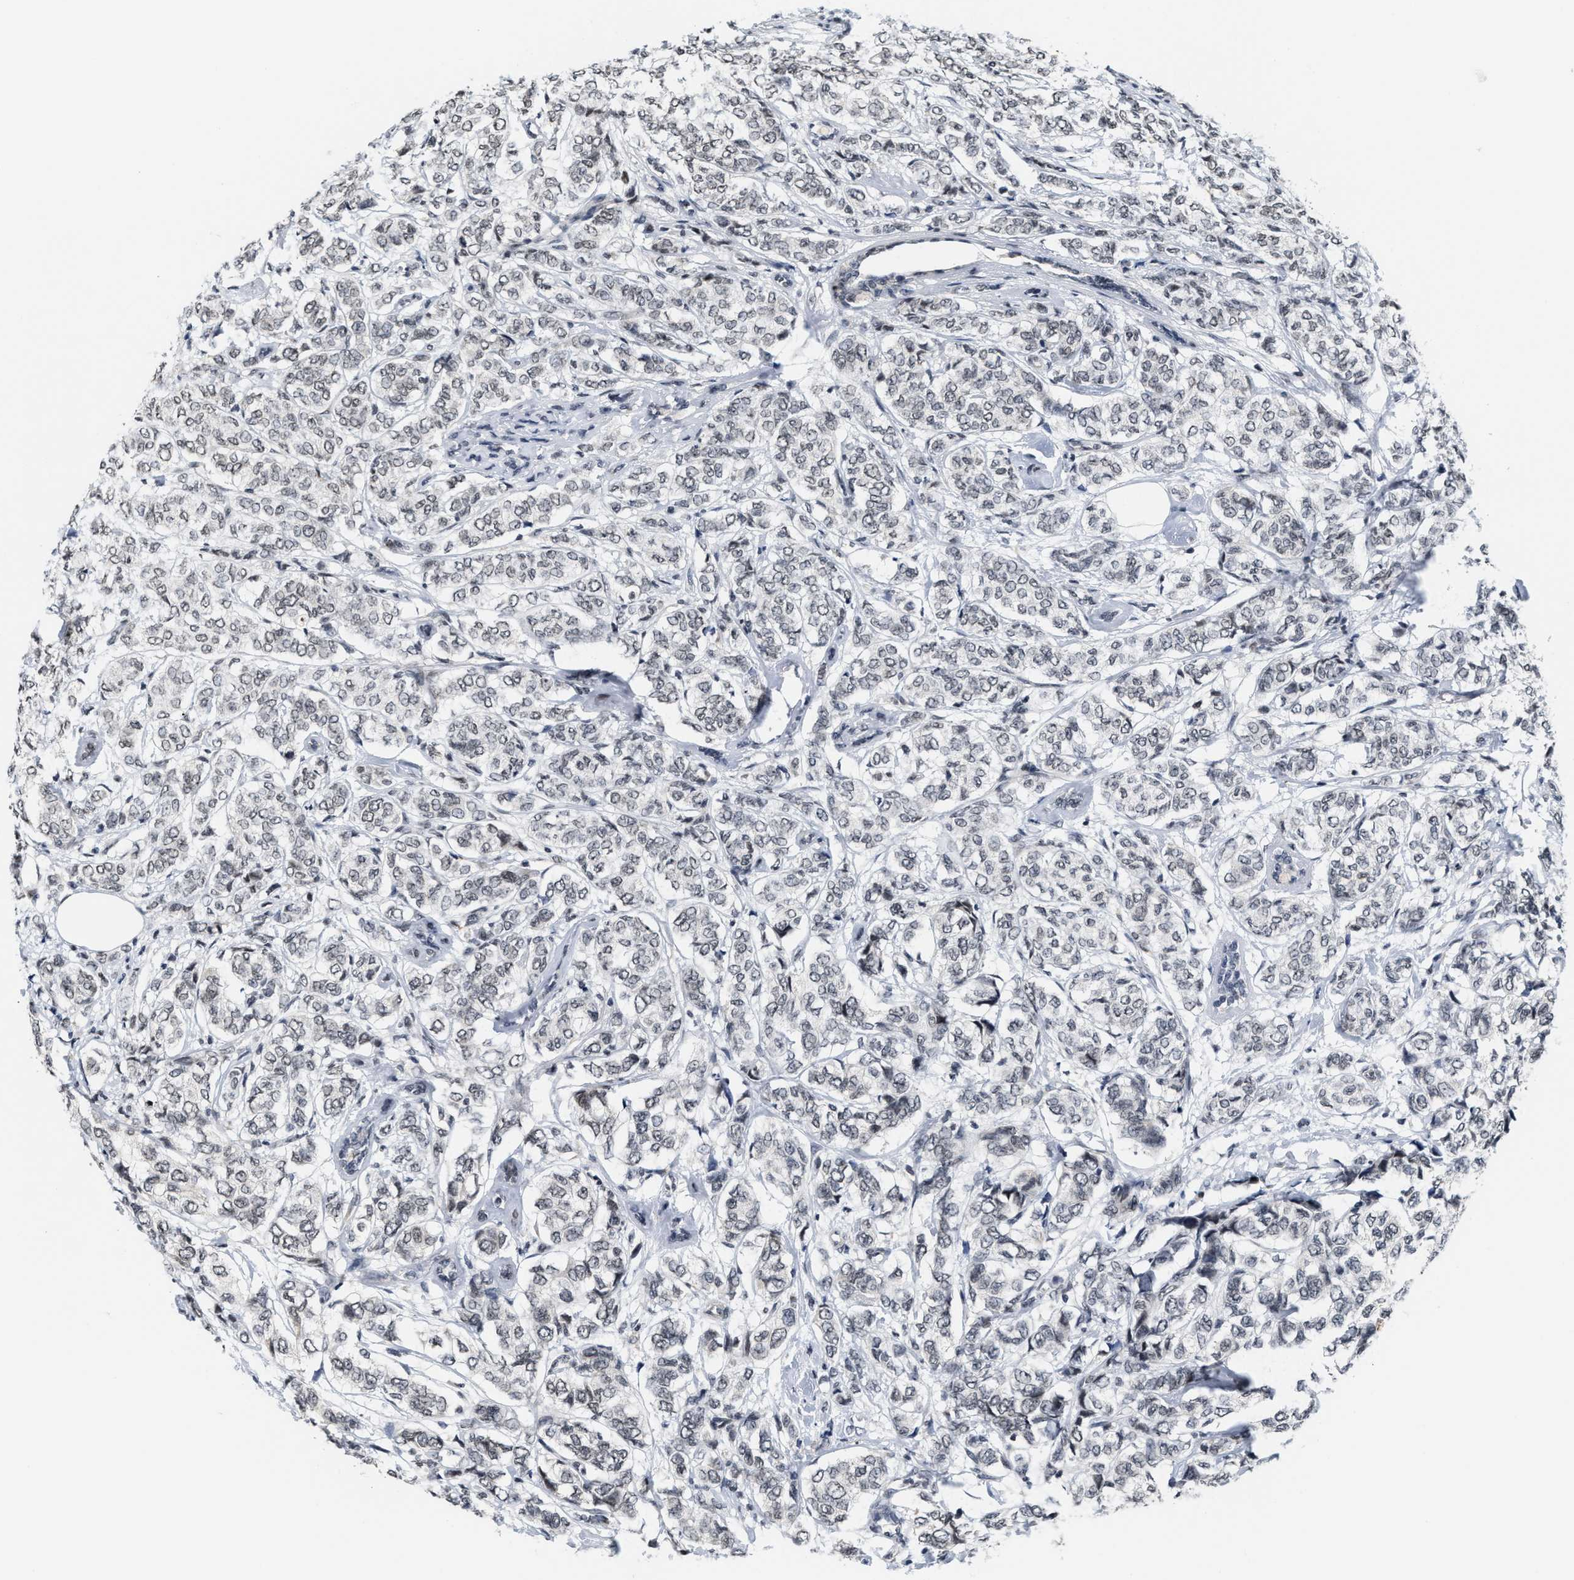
{"staining": {"intensity": "weak", "quantity": ">75%", "location": "nuclear"}, "tissue": "breast cancer", "cell_type": "Tumor cells", "image_type": "cancer", "snomed": [{"axis": "morphology", "description": "Lobular carcinoma"}, {"axis": "topography", "description": "Breast"}], "caption": "Protein analysis of lobular carcinoma (breast) tissue reveals weak nuclear positivity in about >75% of tumor cells. The staining was performed using DAB (3,3'-diaminobenzidine) to visualize the protein expression in brown, while the nuclei were stained in blue with hematoxylin (Magnification: 20x).", "gene": "ANKRD6", "patient": {"sex": "female", "age": 60}}